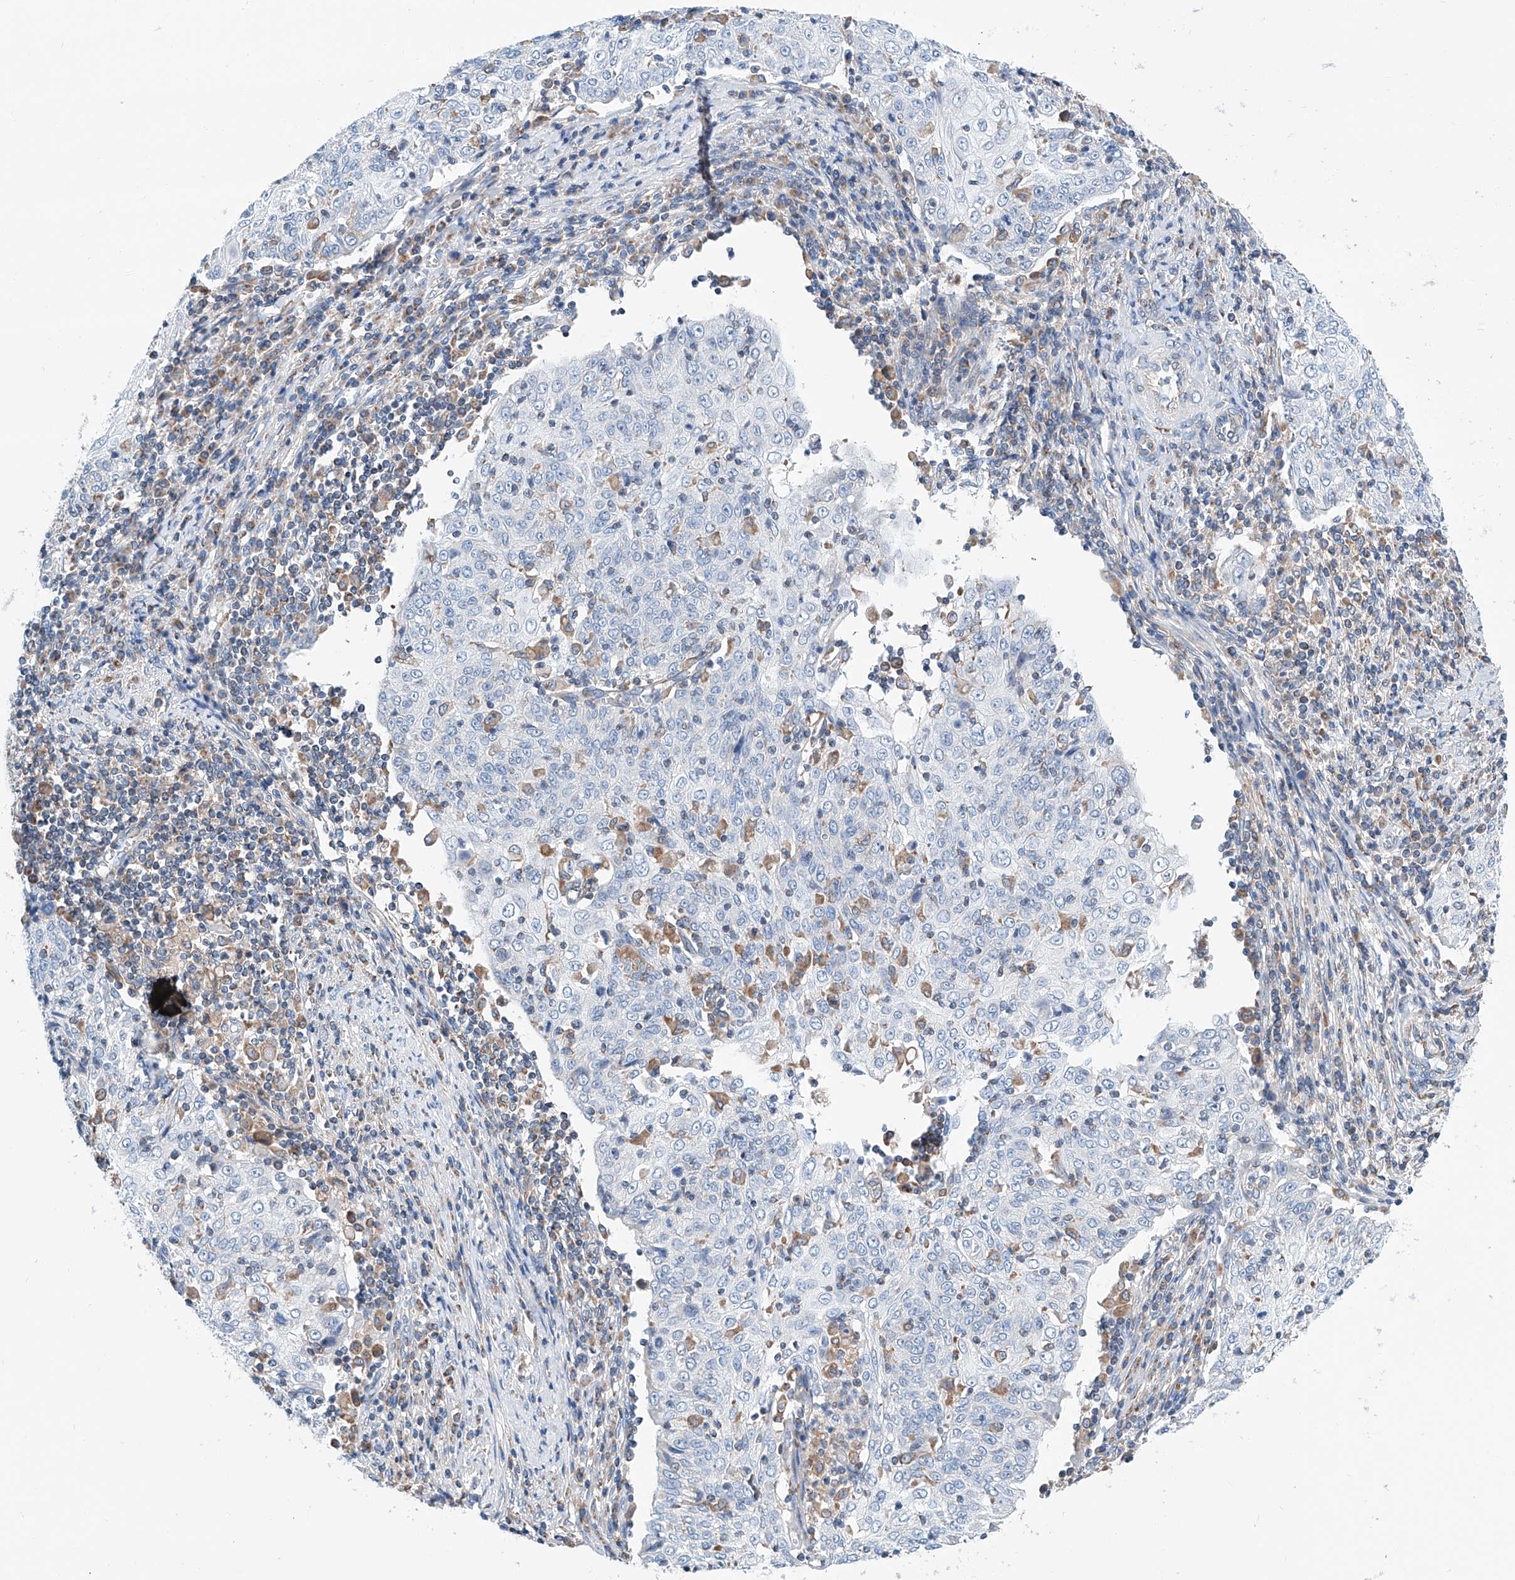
{"staining": {"intensity": "negative", "quantity": "none", "location": "none"}, "tissue": "cervical cancer", "cell_type": "Tumor cells", "image_type": "cancer", "snomed": [{"axis": "morphology", "description": "Squamous cell carcinoma, NOS"}, {"axis": "topography", "description": "Cervix"}], "caption": "Immunohistochemical staining of cervical cancer reveals no significant positivity in tumor cells.", "gene": "MAD2L1", "patient": {"sex": "female", "age": 48}}